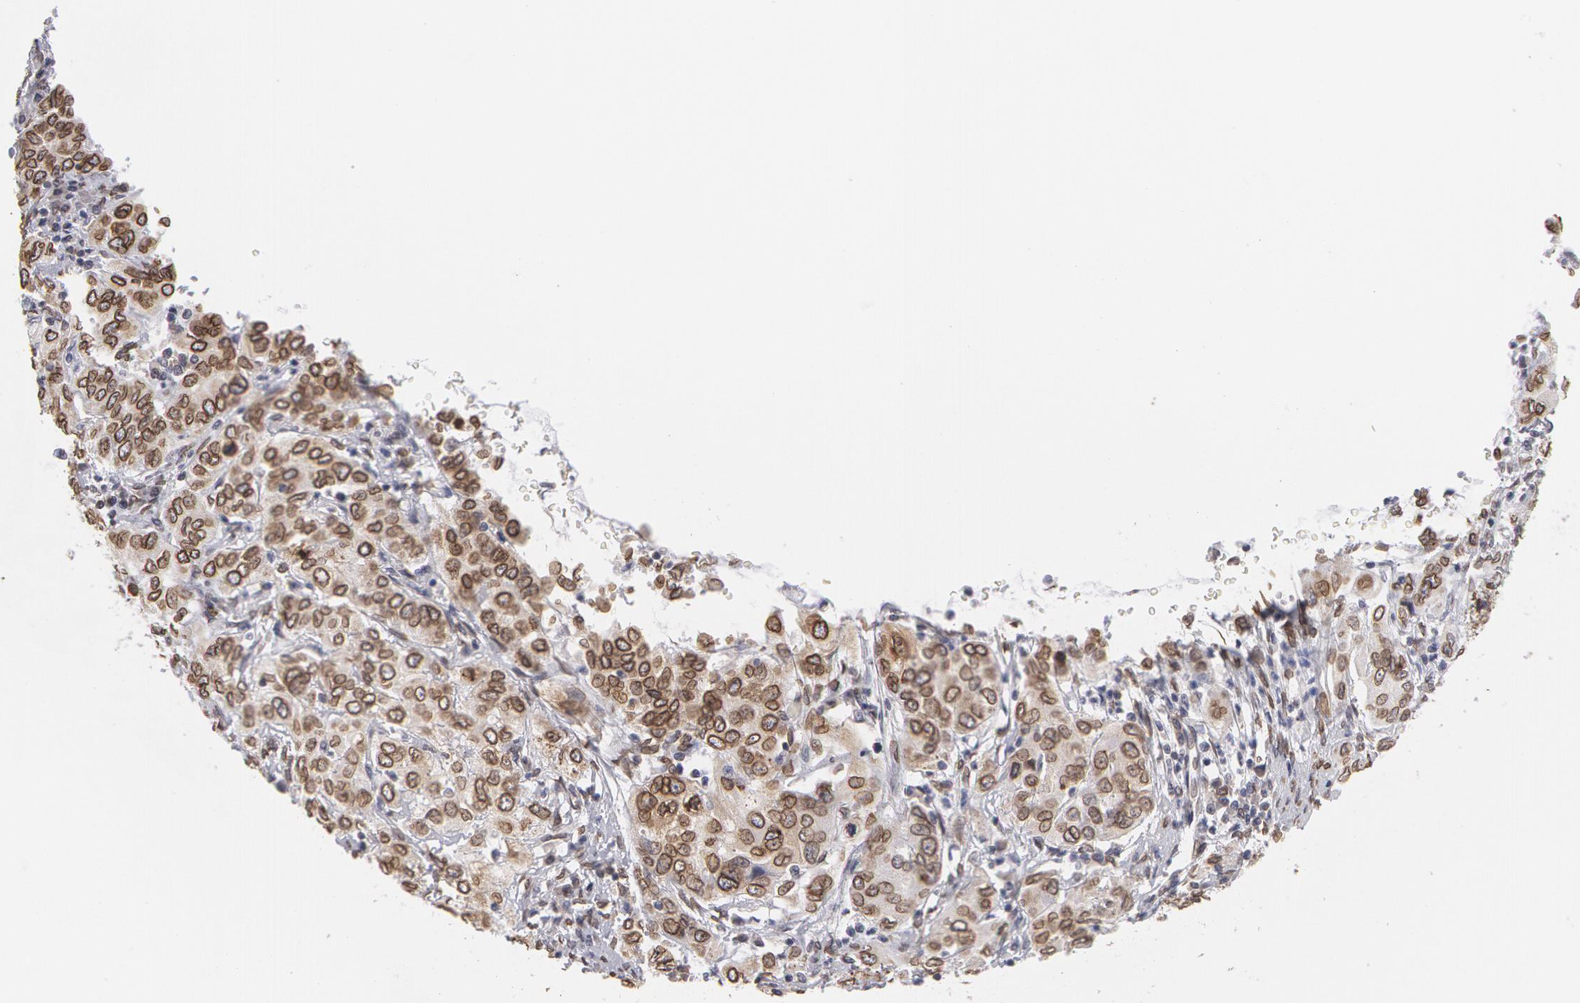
{"staining": {"intensity": "weak", "quantity": ">75%", "location": "nuclear"}, "tissue": "cervical cancer", "cell_type": "Tumor cells", "image_type": "cancer", "snomed": [{"axis": "morphology", "description": "Squamous cell carcinoma, NOS"}, {"axis": "topography", "description": "Cervix"}], "caption": "Cervical squamous cell carcinoma was stained to show a protein in brown. There is low levels of weak nuclear expression in about >75% of tumor cells. (DAB IHC with brightfield microscopy, high magnification).", "gene": "EMD", "patient": {"sex": "female", "age": 38}}